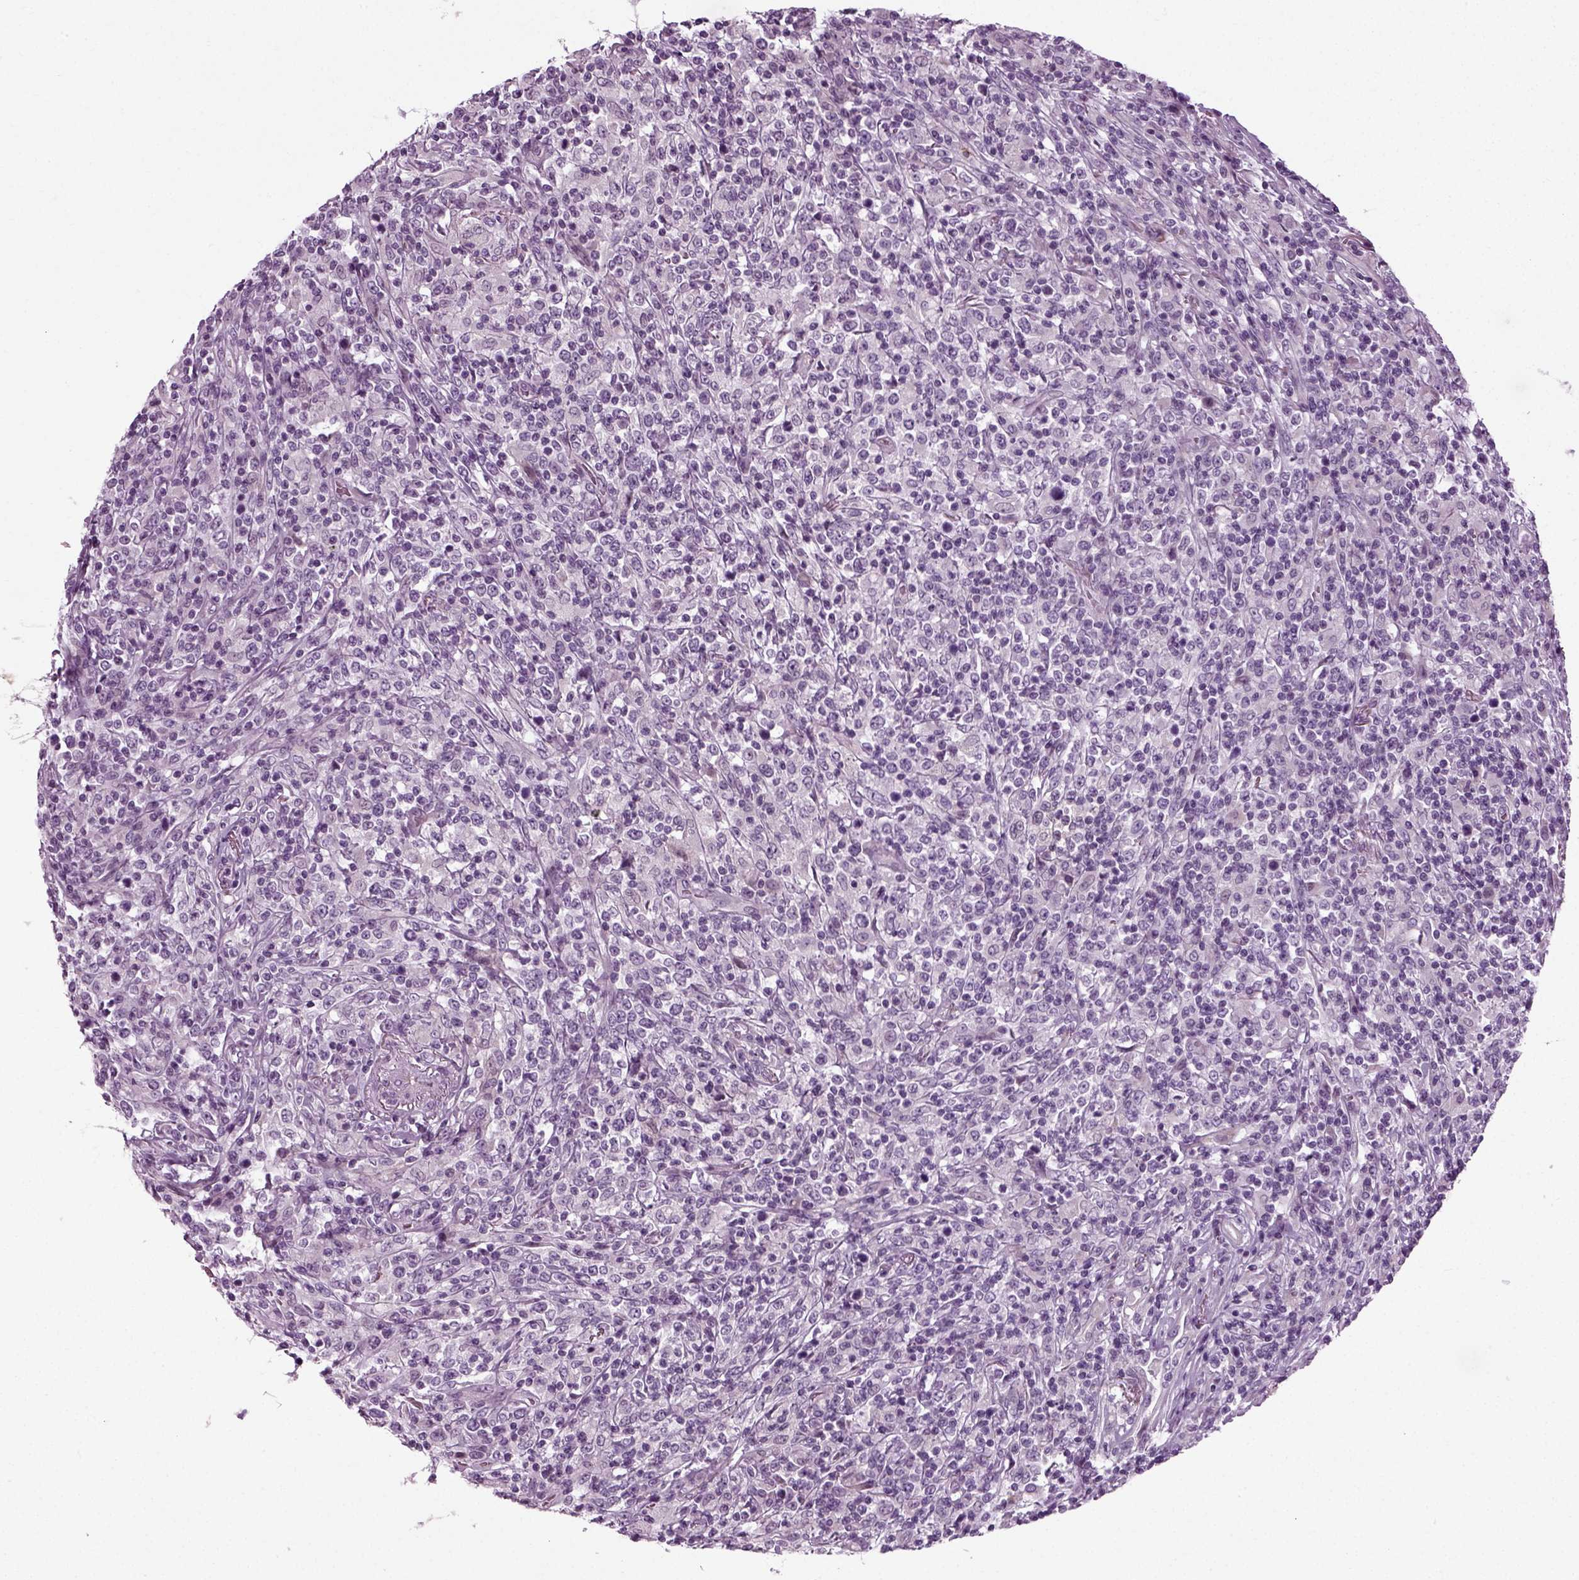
{"staining": {"intensity": "negative", "quantity": "none", "location": "none"}, "tissue": "lymphoma", "cell_type": "Tumor cells", "image_type": "cancer", "snomed": [{"axis": "morphology", "description": "Malignant lymphoma, non-Hodgkin's type, High grade"}, {"axis": "topography", "description": "Lung"}], "caption": "Lymphoma stained for a protein using immunohistochemistry (IHC) demonstrates no staining tumor cells.", "gene": "SCG5", "patient": {"sex": "male", "age": 79}}